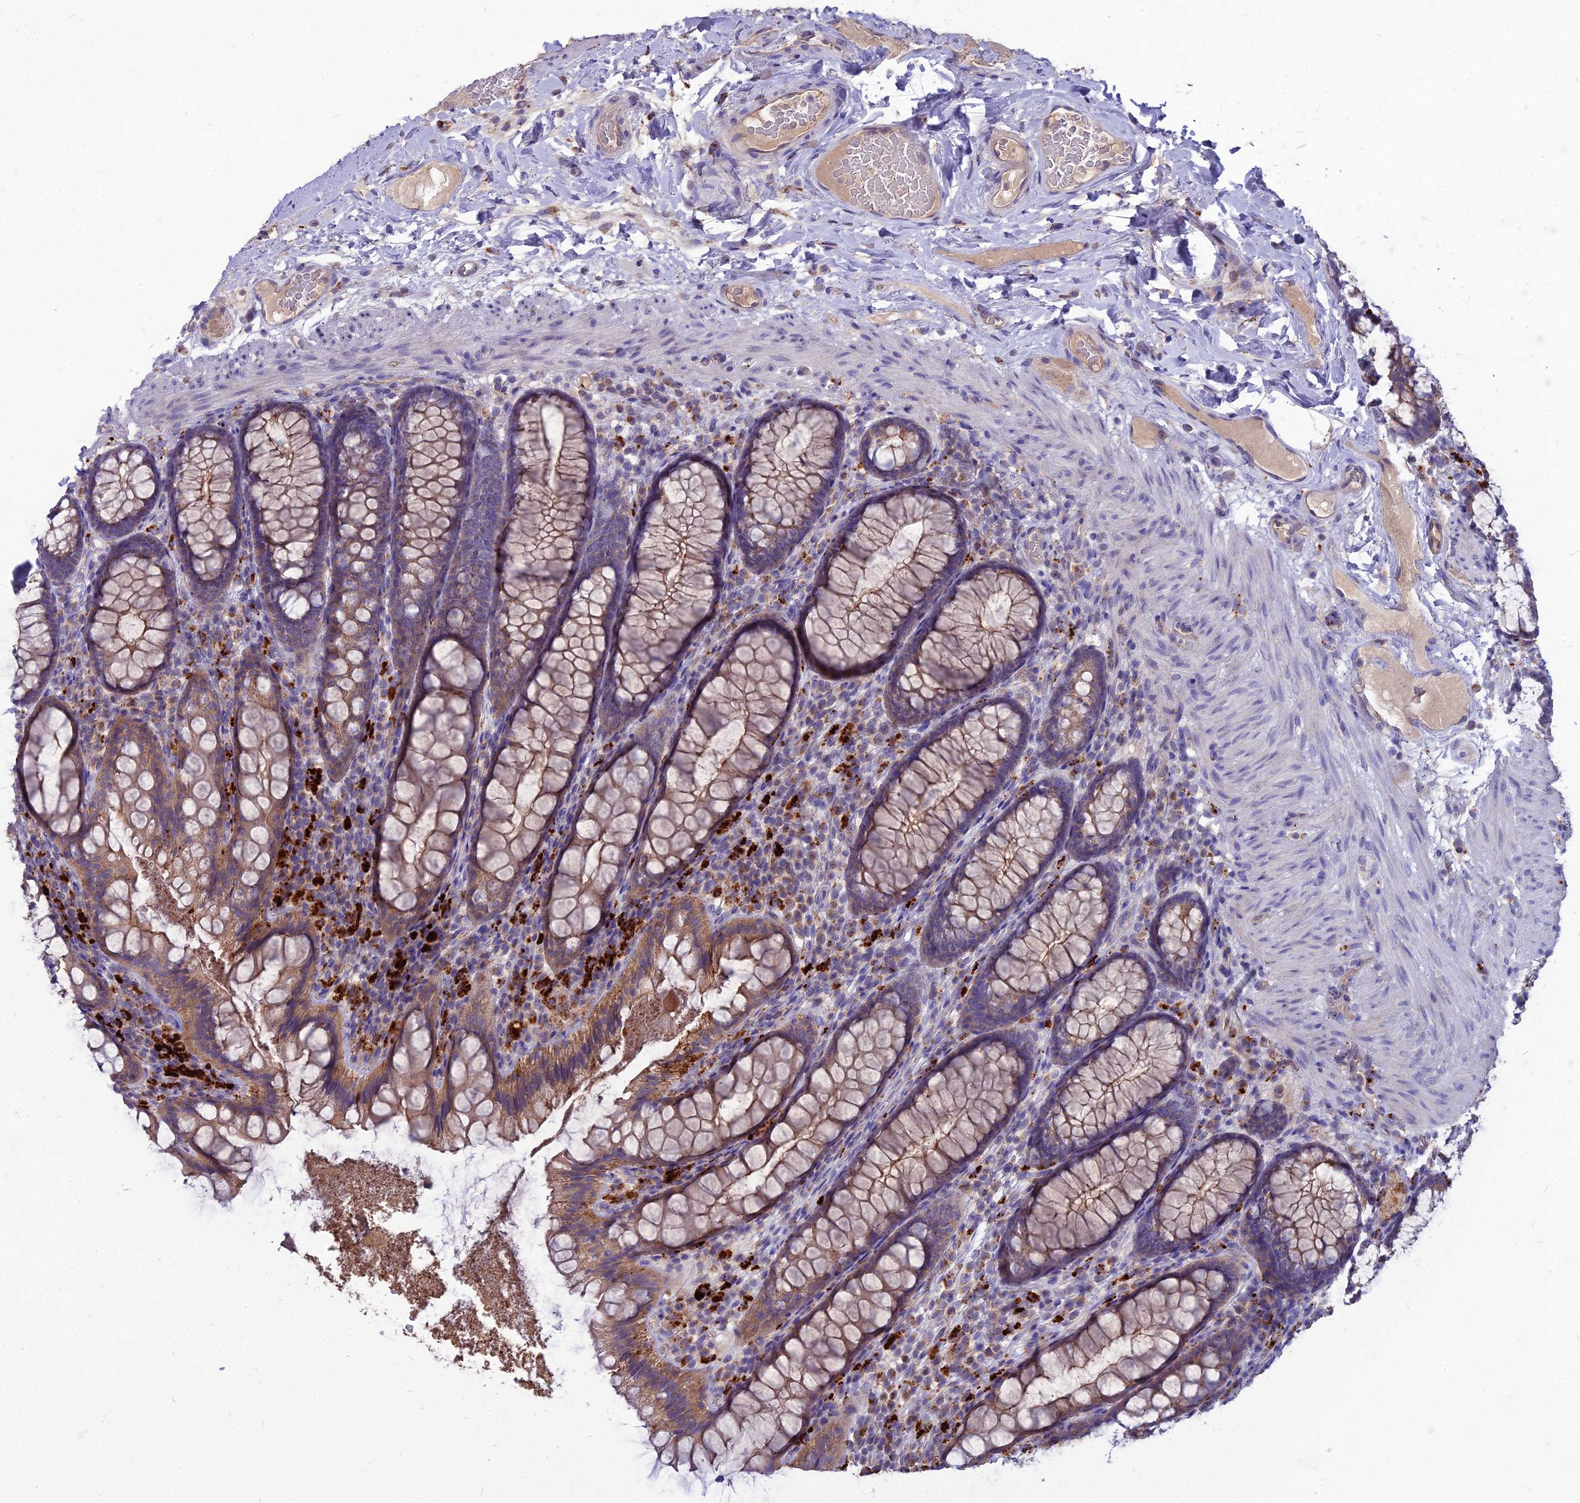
{"staining": {"intensity": "moderate", "quantity": "25%-75%", "location": "cytoplasmic/membranous"}, "tissue": "rectum", "cell_type": "Glandular cells", "image_type": "normal", "snomed": [{"axis": "morphology", "description": "Normal tissue, NOS"}, {"axis": "topography", "description": "Rectum"}], "caption": "Immunohistochemical staining of unremarkable human rectum demonstrates 25%-75% levels of moderate cytoplasmic/membranous protein positivity in about 25%-75% of glandular cells.", "gene": "PCED1B", "patient": {"sex": "male", "age": 83}}